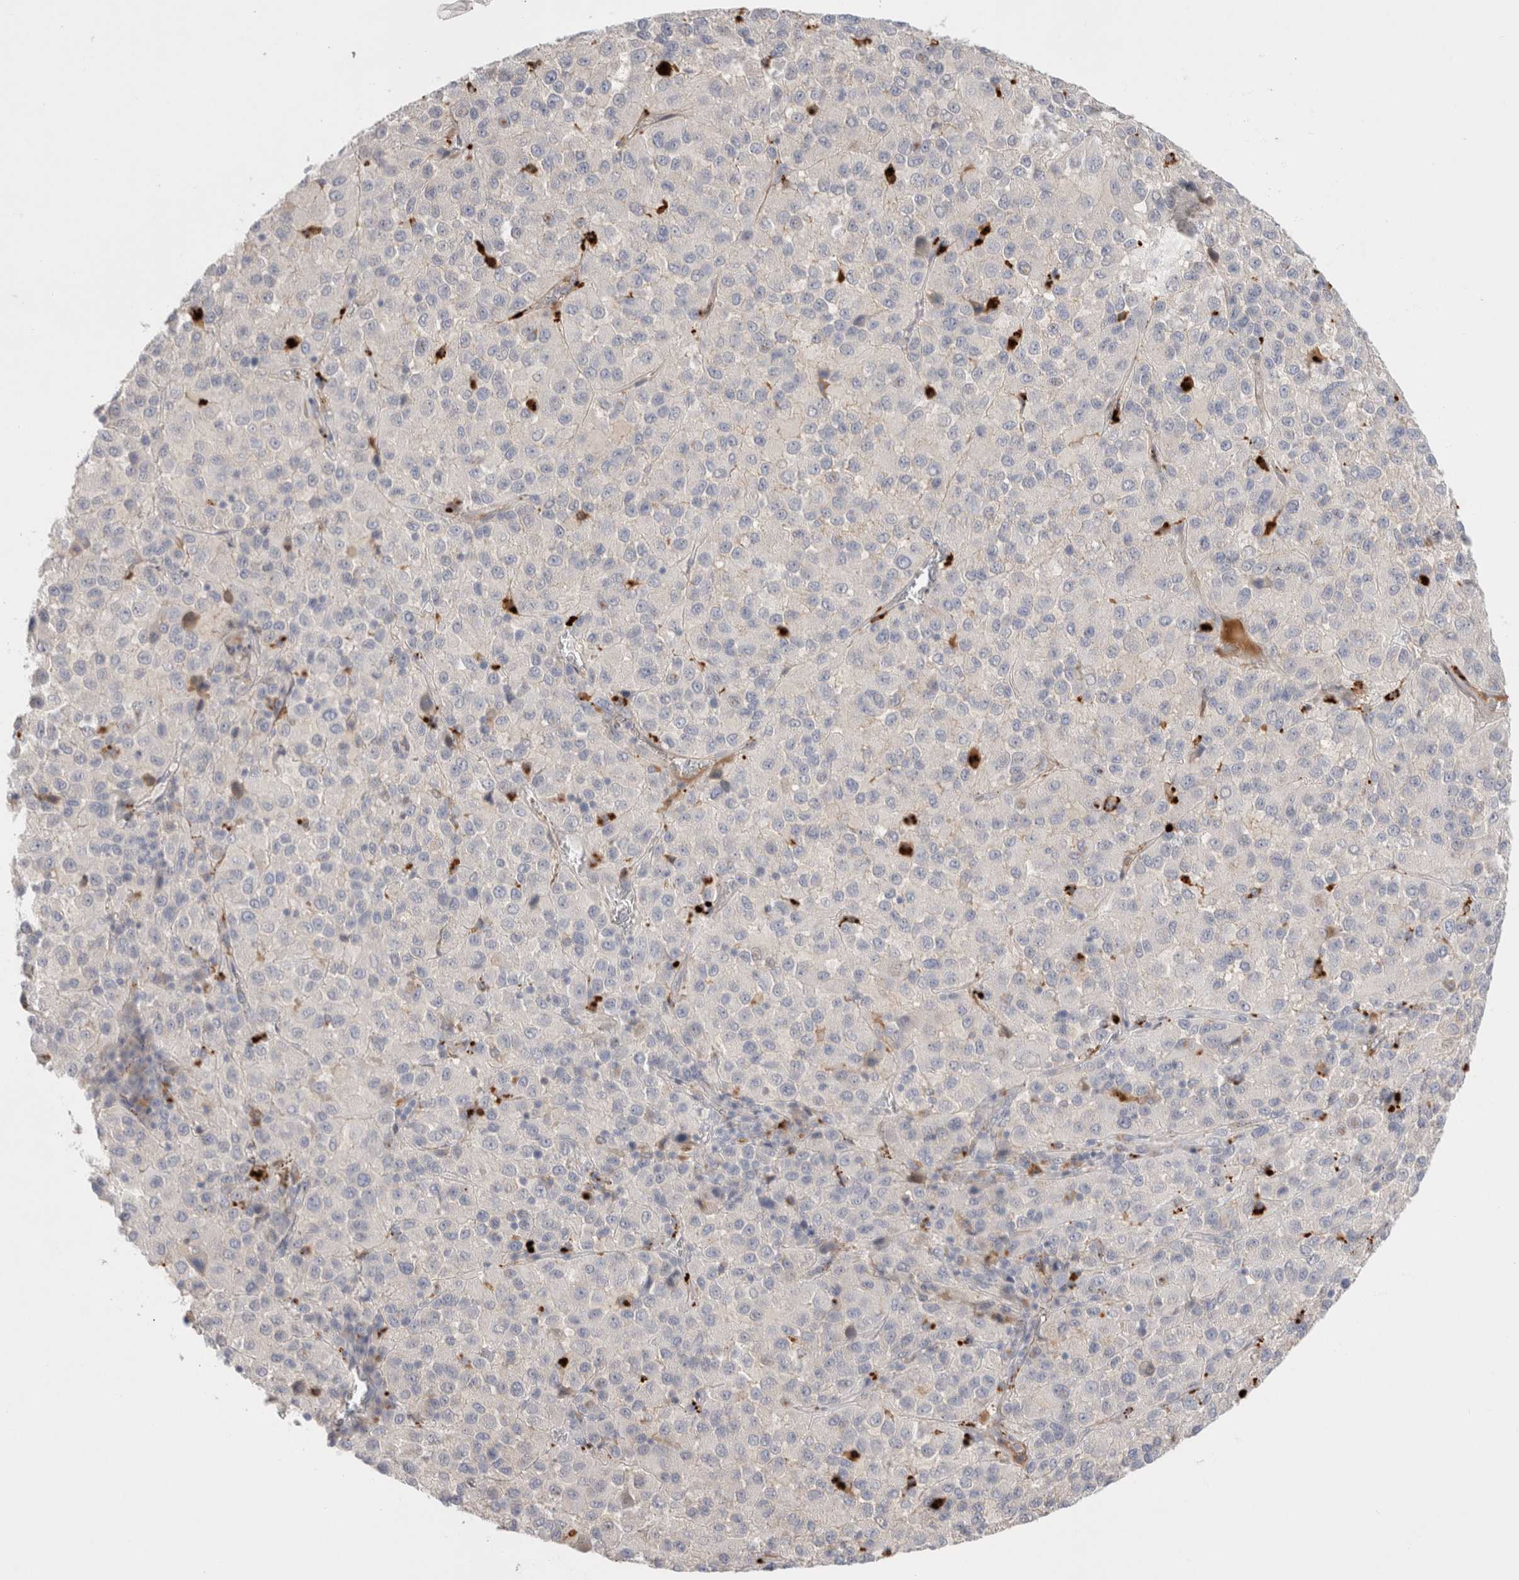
{"staining": {"intensity": "negative", "quantity": "none", "location": "none"}, "tissue": "melanoma", "cell_type": "Tumor cells", "image_type": "cancer", "snomed": [{"axis": "morphology", "description": "Malignant melanoma, Metastatic site"}, {"axis": "topography", "description": "Lung"}], "caption": "Immunohistochemistry histopathology image of malignant melanoma (metastatic site) stained for a protein (brown), which reveals no staining in tumor cells.", "gene": "HPGDS", "patient": {"sex": "male", "age": 64}}